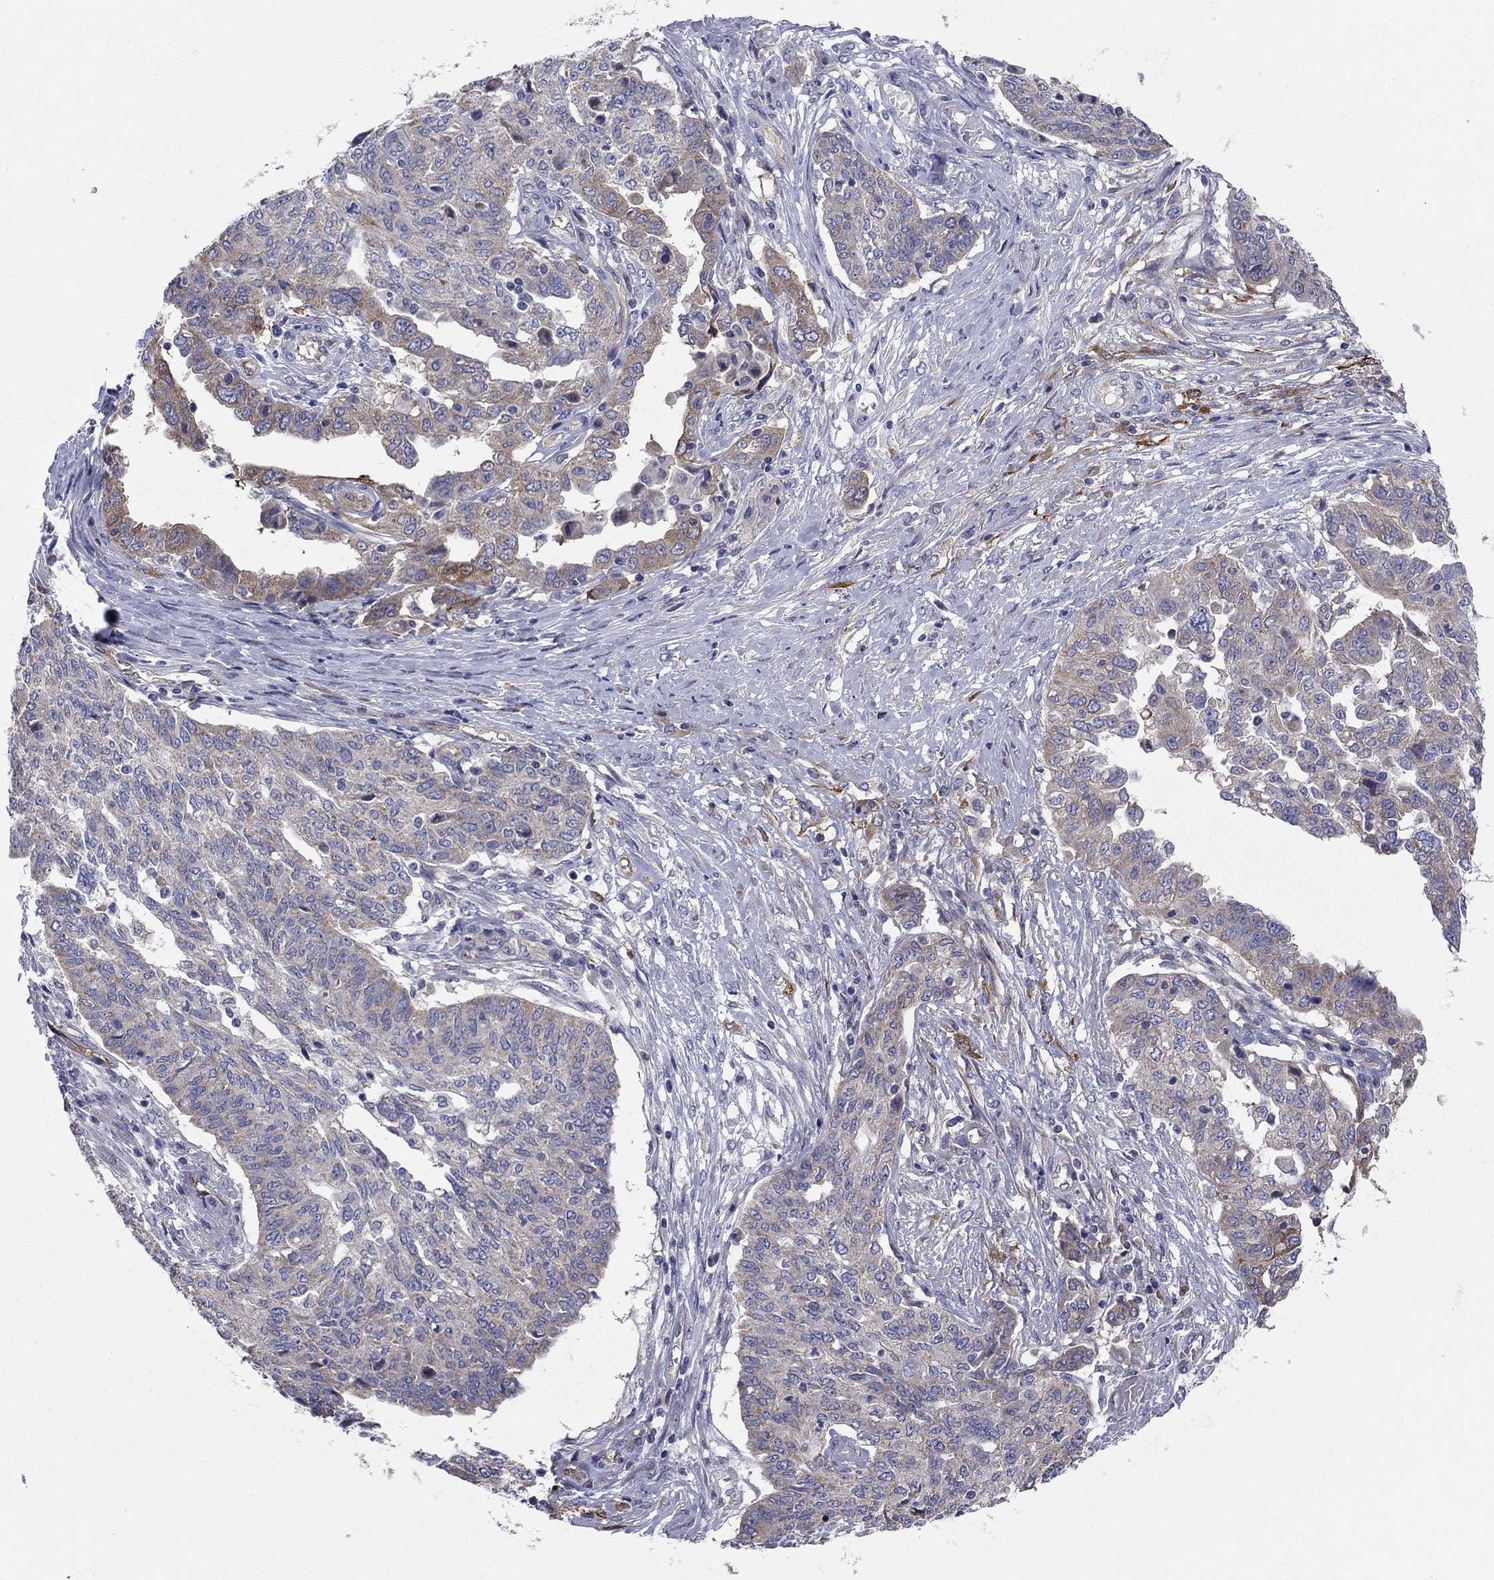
{"staining": {"intensity": "moderate", "quantity": "<25%", "location": "cytoplasmic/membranous"}, "tissue": "ovarian cancer", "cell_type": "Tumor cells", "image_type": "cancer", "snomed": [{"axis": "morphology", "description": "Cystadenocarcinoma, serous, NOS"}, {"axis": "topography", "description": "Ovary"}], "caption": "Ovarian cancer (serous cystadenocarcinoma) stained with DAB (3,3'-diaminobenzidine) immunohistochemistry (IHC) reveals low levels of moderate cytoplasmic/membranous positivity in approximately <25% of tumor cells.", "gene": "EMP2", "patient": {"sex": "female", "age": 67}}